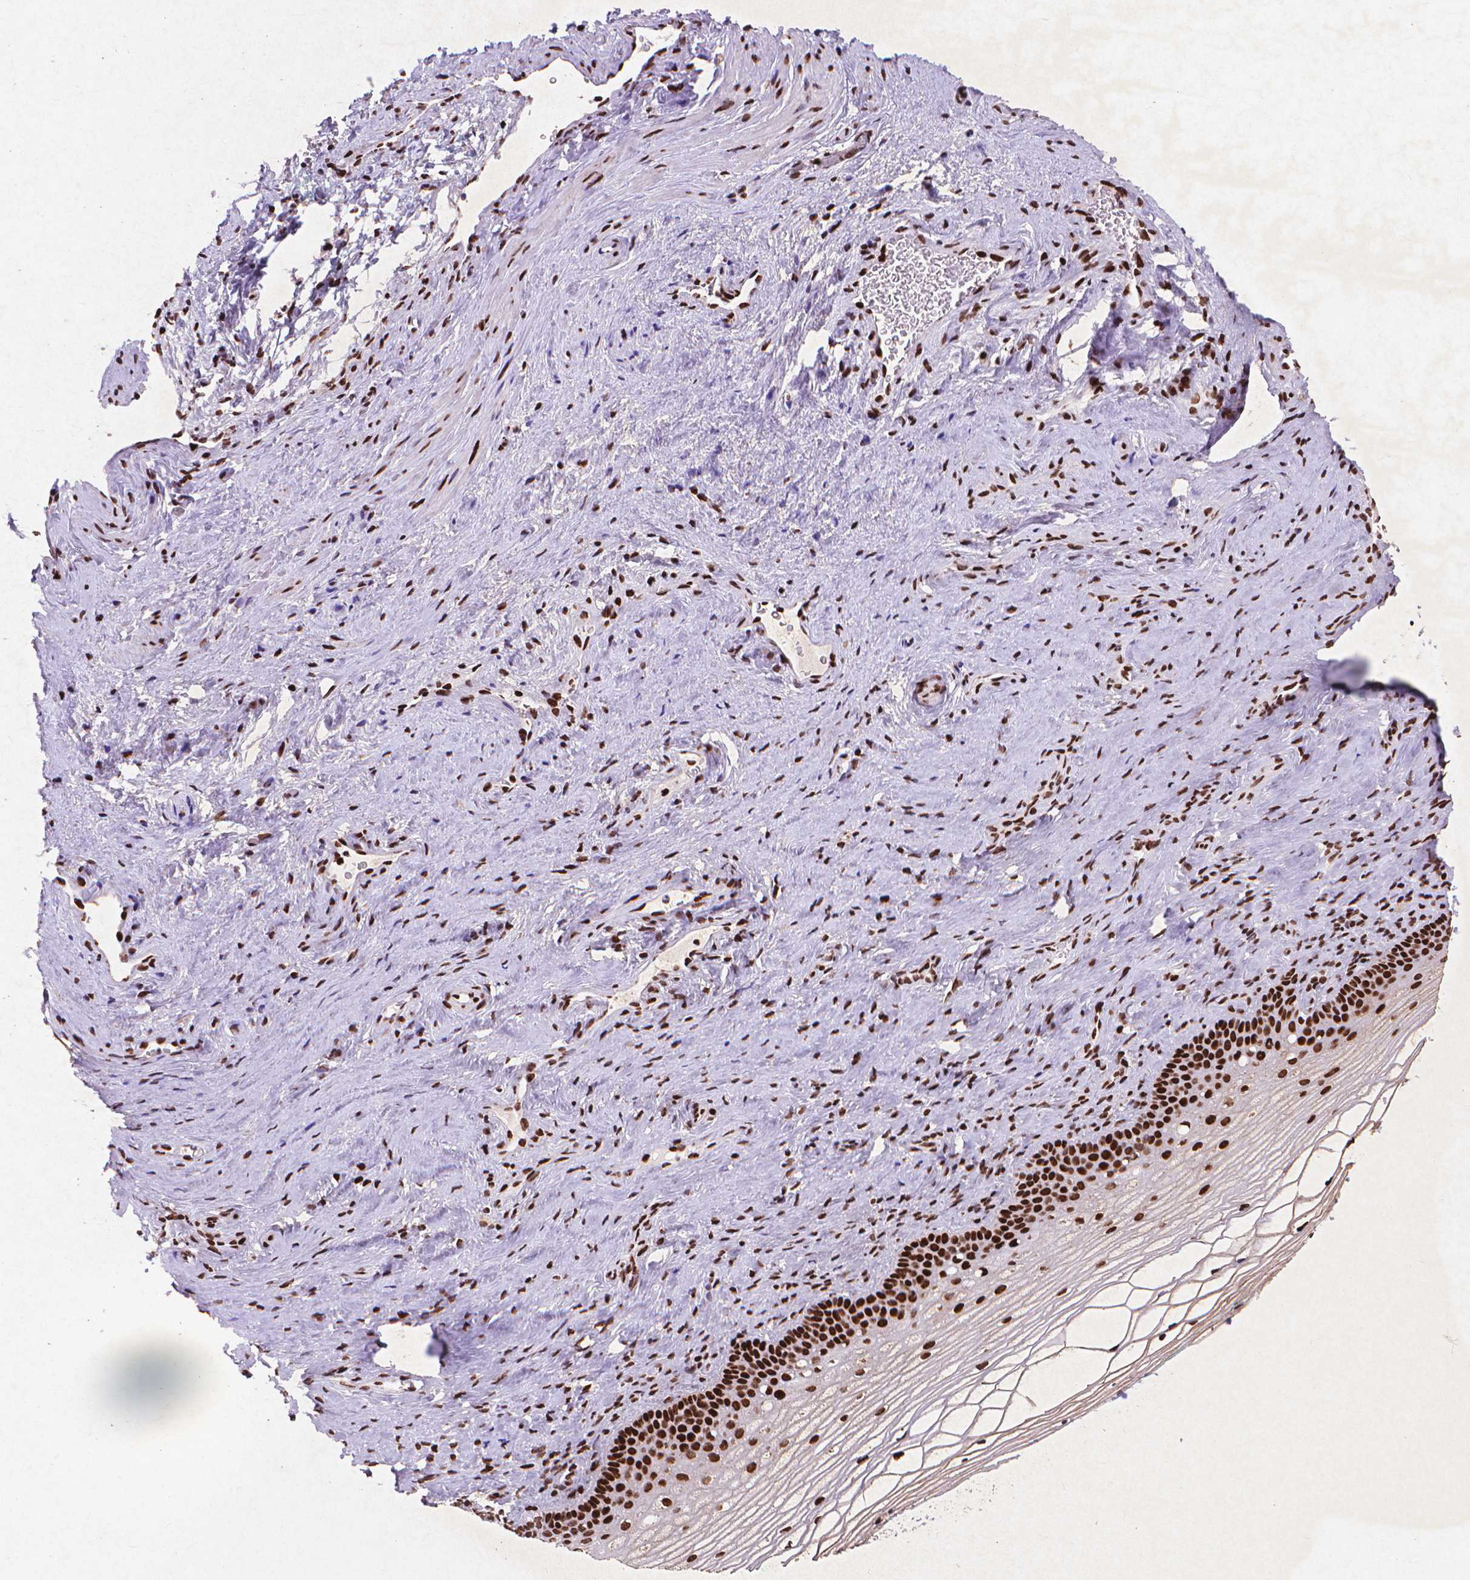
{"staining": {"intensity": "strong", "quantity": ">75%", "location": "nuclear"}, "tissue": "vagina", "cell_type": "Squamous epithelial cells", "image_type": "normal", "snomed": [{"axis": "morphology", "description": "Normal tissue, NOS"}, {"axis": "topography", "description": "Vagina"}], "caption": "An immunohistochemistry (IHC) histopathology image of benign tissue is shown. Protein staining in brown labels strong nuclear positivity in vagina within squamous epithelial cells.", "gene": "CITED2", "patient": {"sex": "female", "age": 44}}